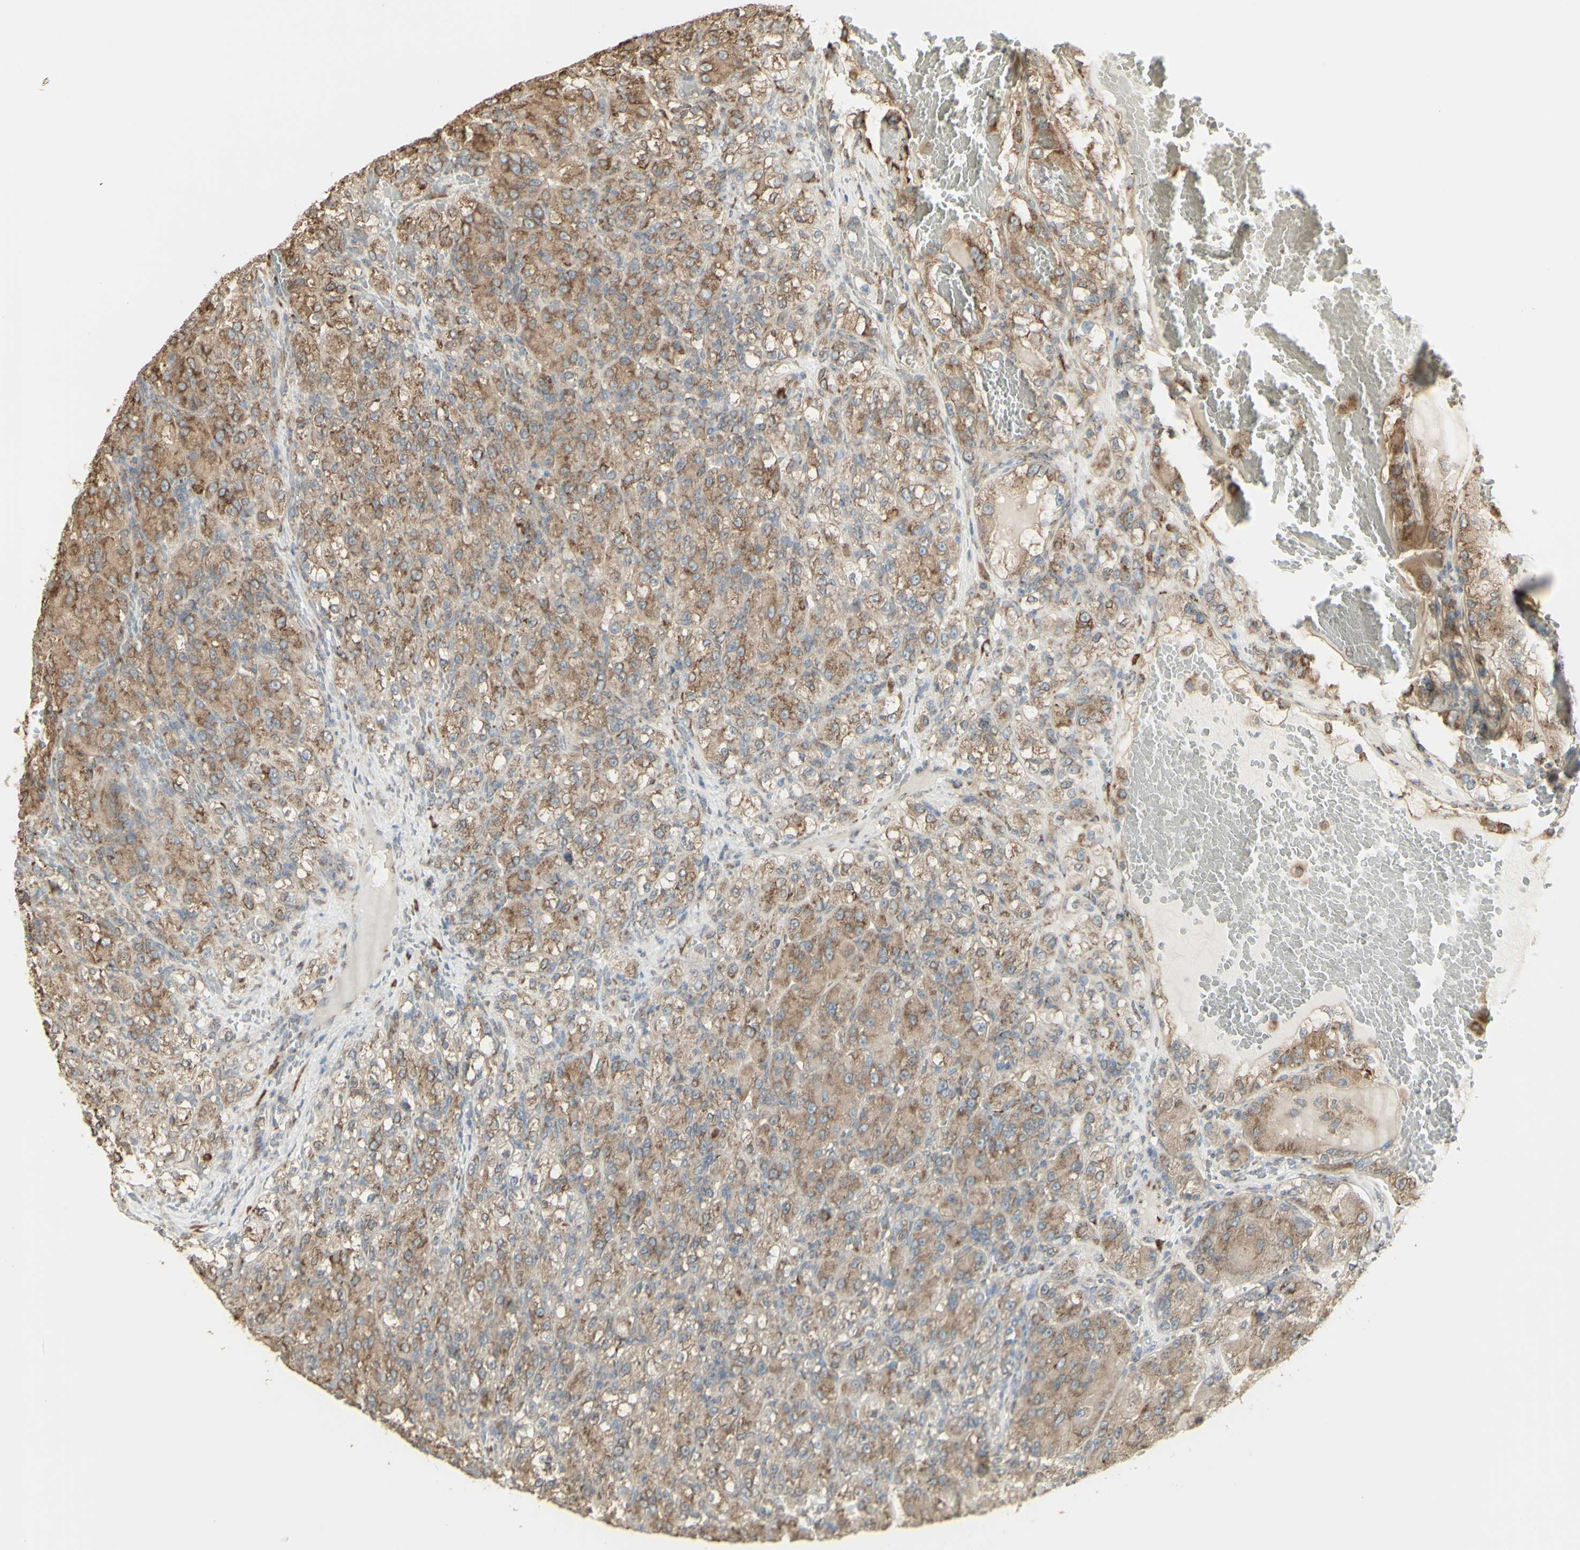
{"staining": {"intensity": "moderate", "quantity": ">75%", "location": "cytoplasmic/membranous"}, "tissue": "renal cancer", "cell_type": "Tumor cells", "image_type": "cancer", "snomed": [{"axis": "morphology", "description": "Adenocarcinoma, NOS"}, {"axis": "topography", "description": "Kidney"}], "caption": "DAB immunohistochemical staining of renal adenocarcinoma demonstrates moderate cytoplasmic/membranous protein positivity in approximately >75% of tumor cells.", "gene": "EEF1B2", "patient": {"sex": "male", "age": 61}}